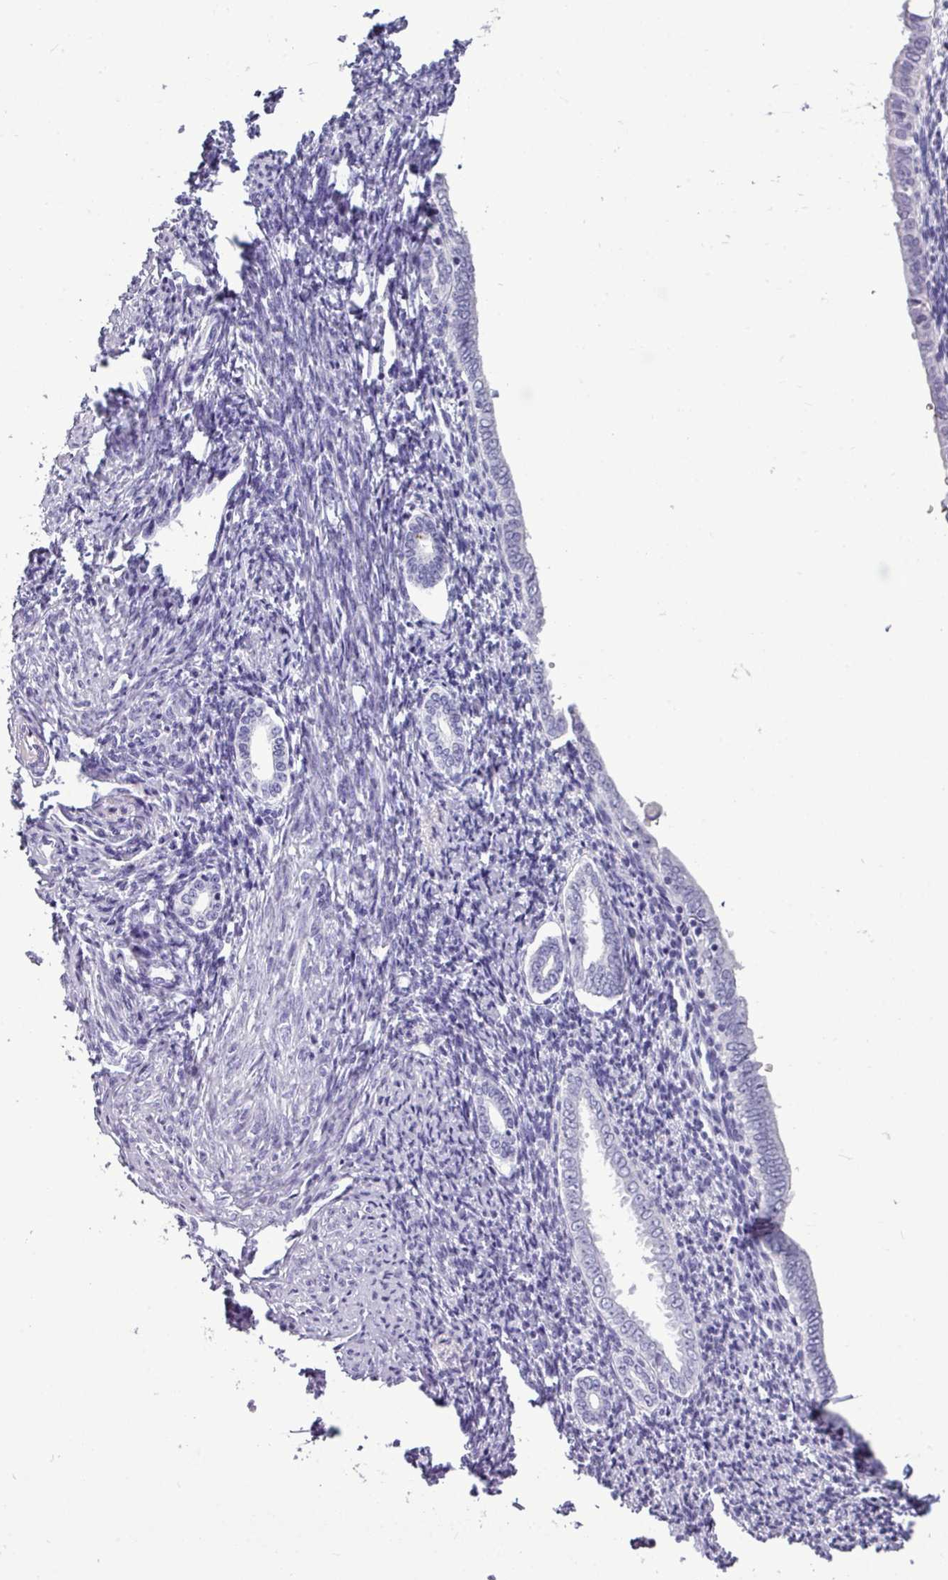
{"staining": {"intensity": "negative", "quantity": "none", "location": "none"}, "tissue": "endometrium", "cell_type": "Cells in endometrial stroma", "image_type": "normal", "snomed": [{"axis": "morphology", "description": "Normal tissue, NOS"}, {"axis": "topography", "description": "Endometrium"}], "caption": "The immunohistochemistry micrograph has no significant positivity in cells in endometrial stroma of endometrium. Brightfield microscopy of immunohistochemistry (IHC) stained with DAB (brown) and hematoxylin (blue), captured at high magnification.", "gene": "TMEM91", "patient": {"sex": "female", "age": 63}}